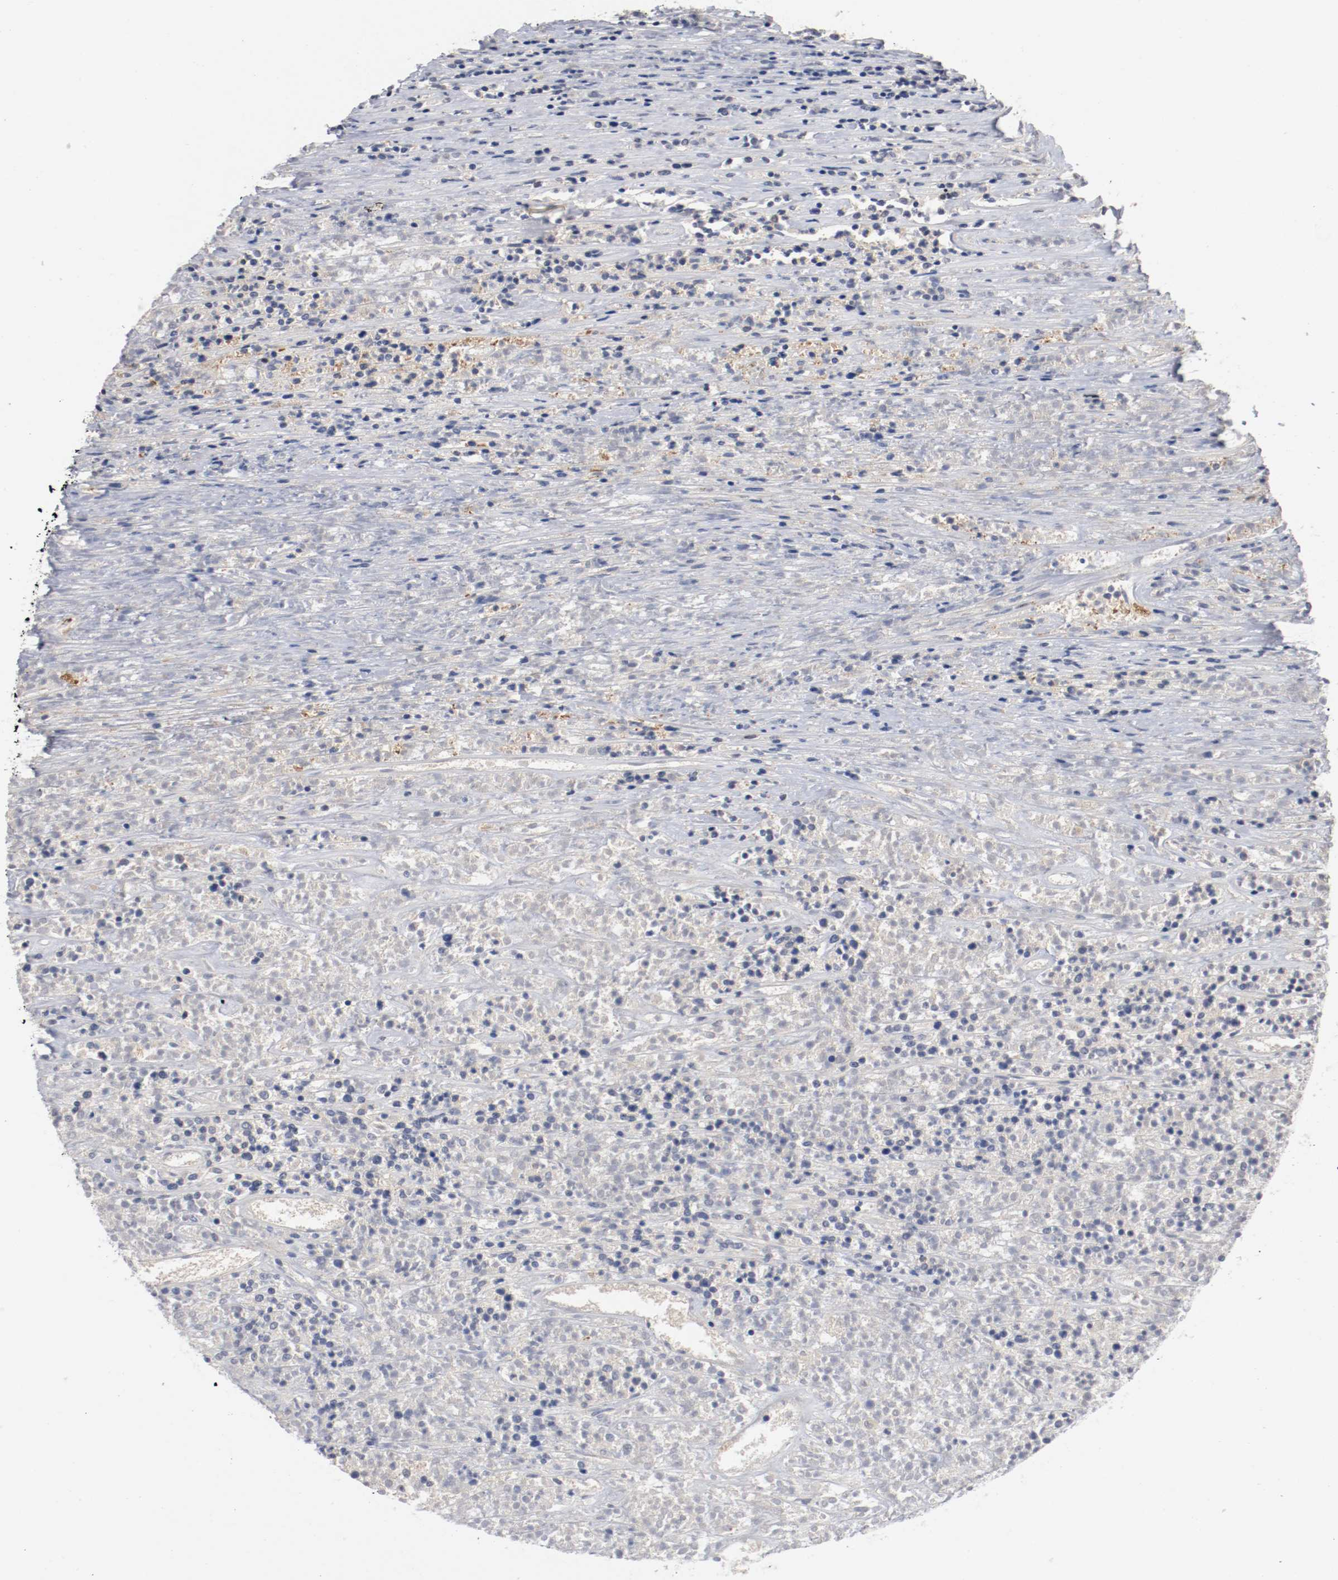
{"staining": {"intensity": "negative", "quantity": "none", "location": "none"}, "tissue": "lymphoma", "cell_type": "Tumor cells", "image_type": "cancer", "snomed": [{"axis": "morphology", "description": "Malignant lymphoma, non-Hodgkin's type, High grade"}, {"axis": "topography", "description": "Lymph node"}], "caption": "Tumor cells show no significant protein staining in lymphoma. The staining was performed using DAB to visualize the protein expression in brown, while the nuclei were stained in blue with hematoxylin (Magnification: 20x).", "gene": "RBM23", "patient": {"sex": "female", "age": 73}}